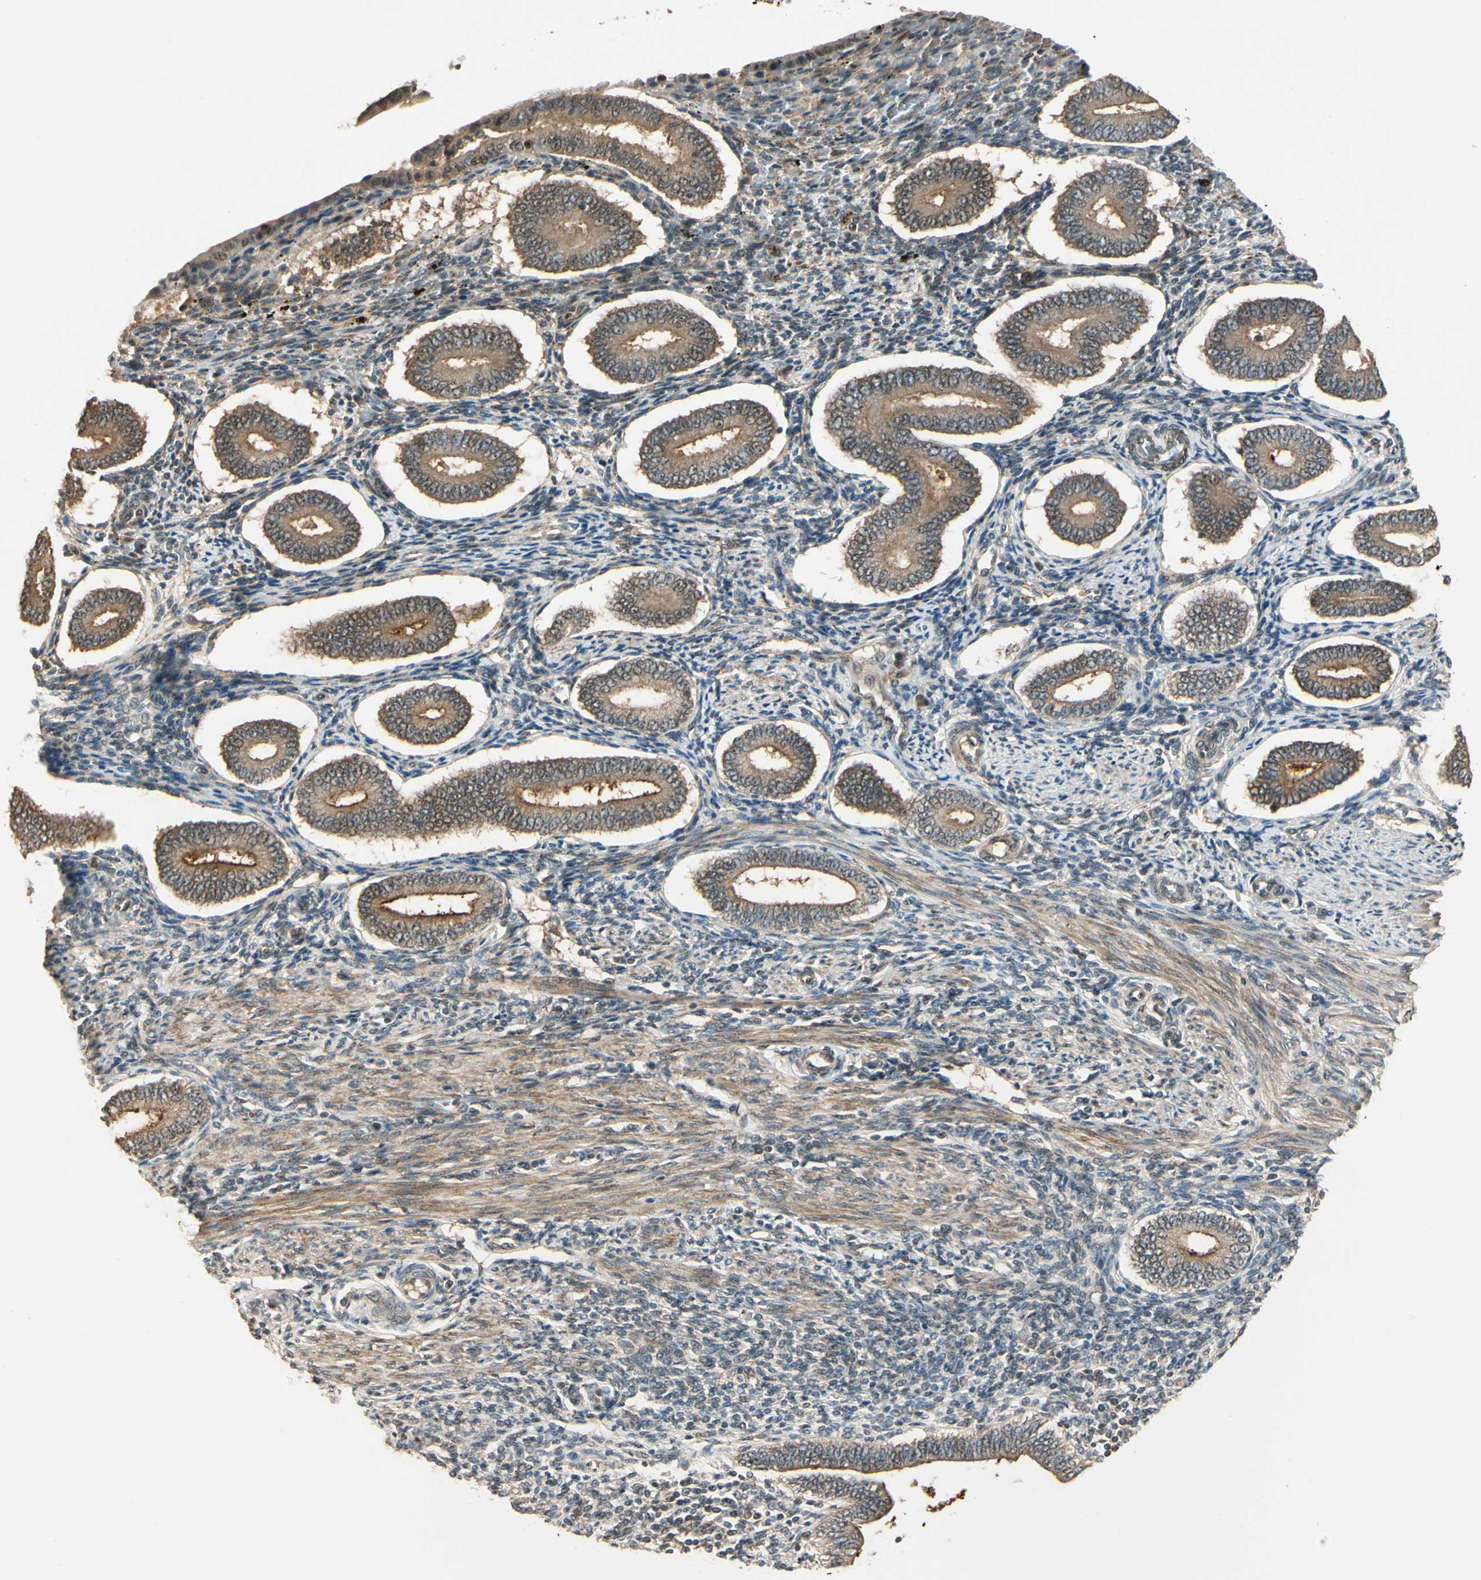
{"staining": {"intensity": "negative", "quantity": "none", "location": "none"}, "tissue": "endometrium", "cell_type": "Cells in endometrial stroma", "image_type": "normal", "snomed": [{"axis": "morphology", "description": "Normal tissue, NOS"}, {"axis": "topography", "description": "Endometrium"}], "caption": "This histopathology image is of benign endometrium stained with immunohistochemistry (IHC) to label a protein in brown with the nuclei are counter-stained blue. There is no positivity in cells in endometrial stroma.", "gene": "MCPH1", "patient": {"sex": "female", "age": 42}}